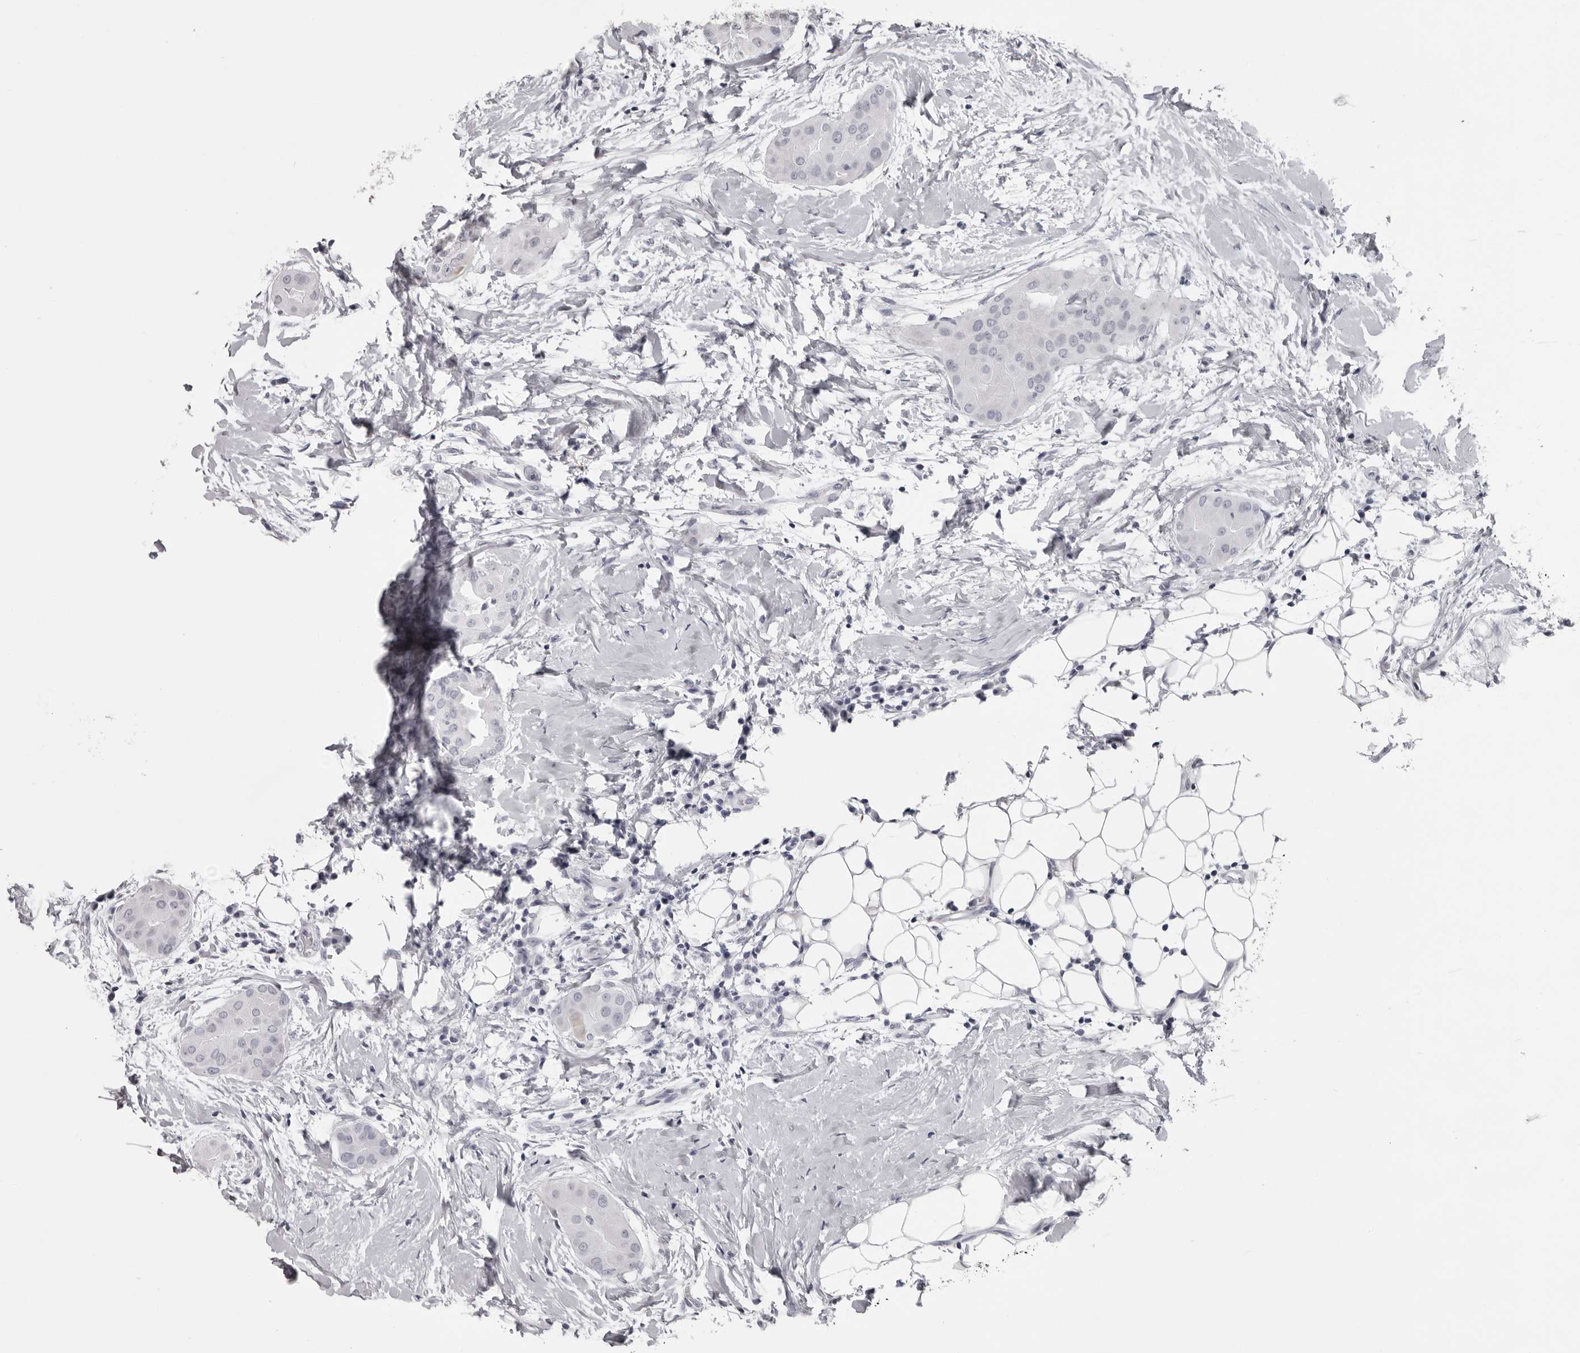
{"staining": {"intensity": "negative", "quantity": "none", "location": "none"}, "tissue": "thyroid cancer", "cell_type": "Tumor cells", "image_type": "cancer", "snomed": [{"axis": "morphology", "description": "Papillary adenocarcinoma, NOS"}, {"axis": "topography", "description": "Thyroid gland"}], "caption": "Immunohistochemistry photomicrograph of thyroid cancer (papillary adenocarcinoma) stained for a protein (brown), which reveals no expression in tumor cells.", "gene": "NUDT18", "patient": {"sex": "male", "age": 33}}